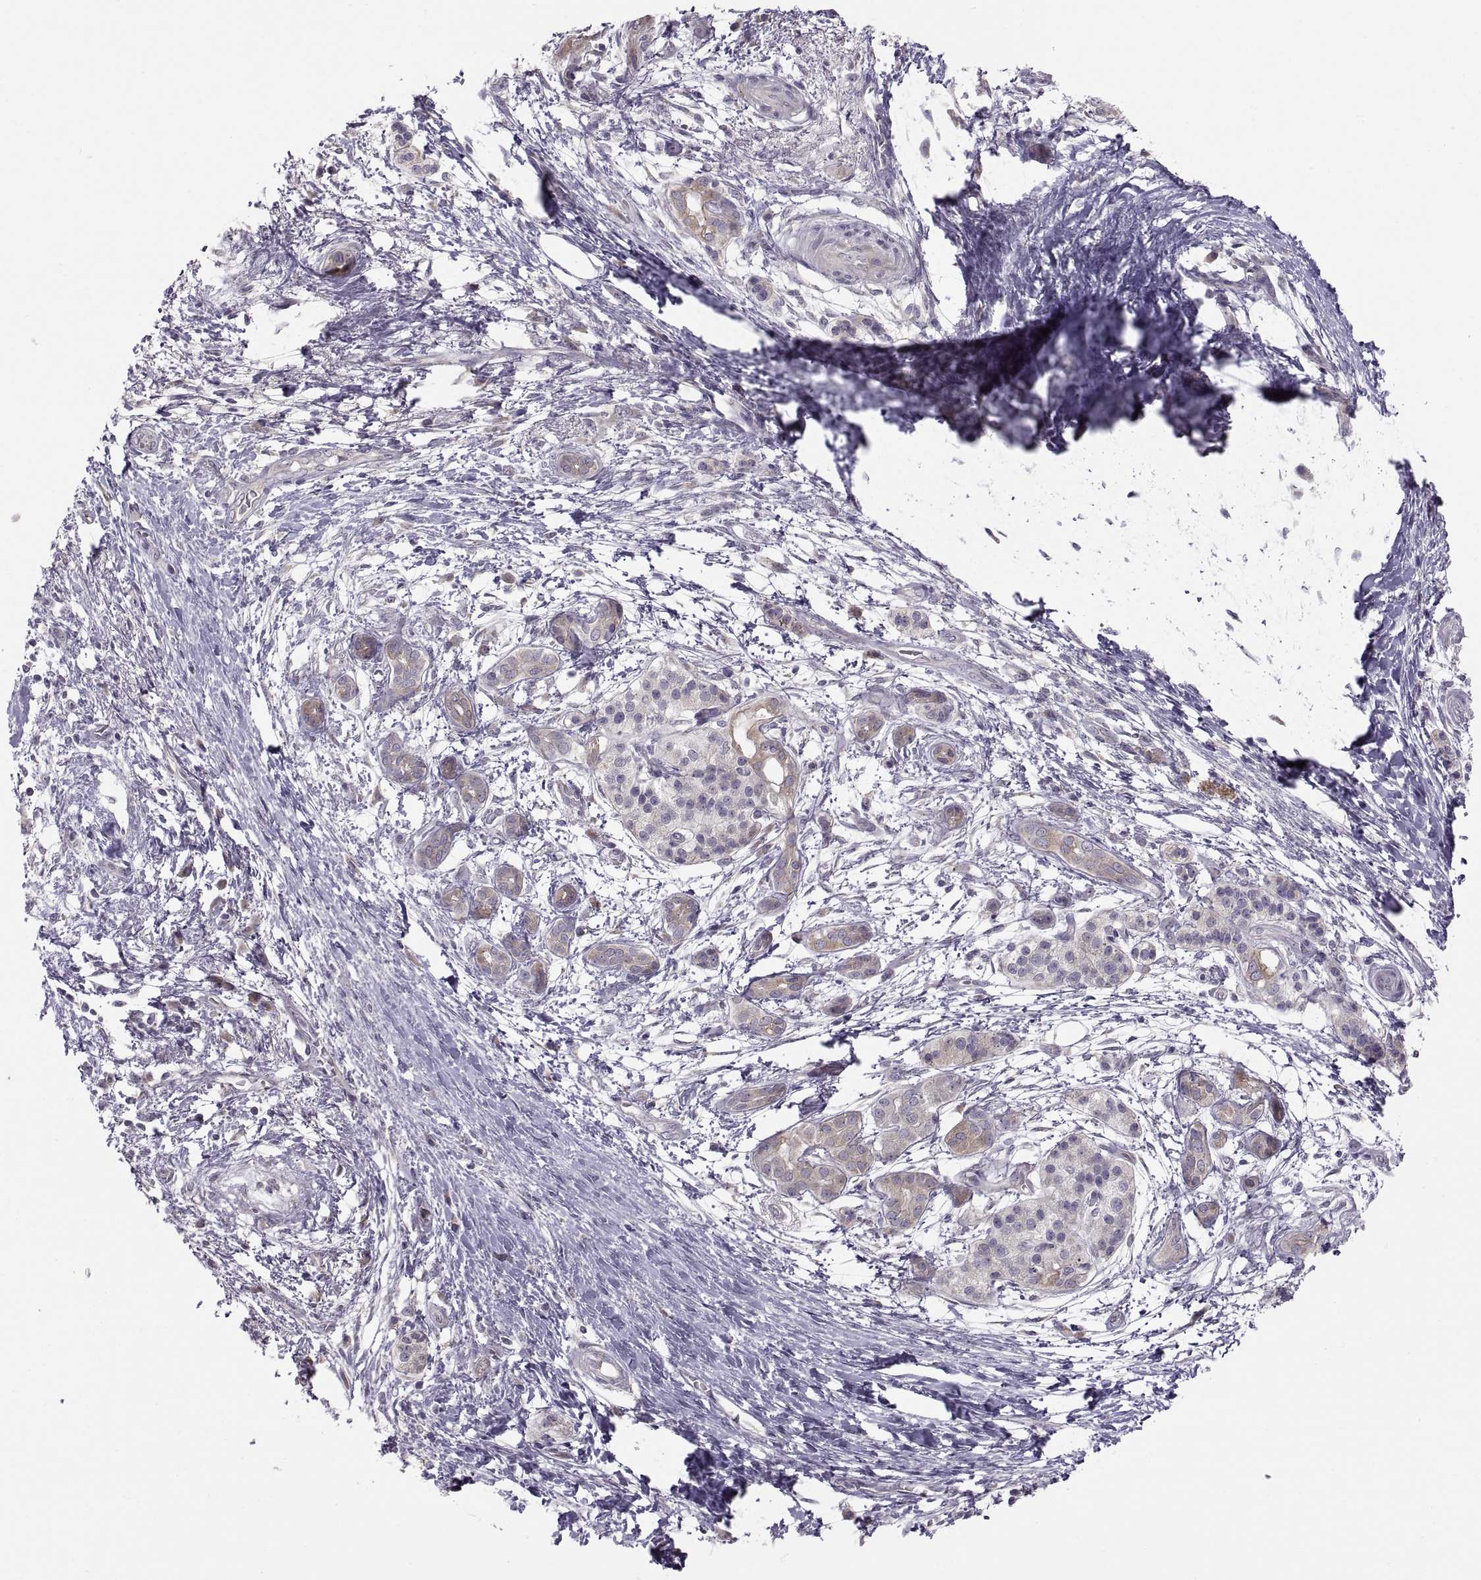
{"staining": {"intensity": "weak", "quantity": "25%-75%", "location": "cytoplasmic/membranous"}, "tissue": "pancreatic cancer", "cell_type": "Tumor cells", "image_type": "cancer", "snomed": [{"axis": "morphology", "description": "Adenocarcinoma, NOS"}, {"axis": "topography", "description": "Pancreas"}], "caption": "This is an image of IHC staining of pancreatic cancer, which shows weak expression in the cytoplasmic/membranous of tumor cells.", "gene": "ACSBG2", "patient": {"sex": "female", "age": 72}}